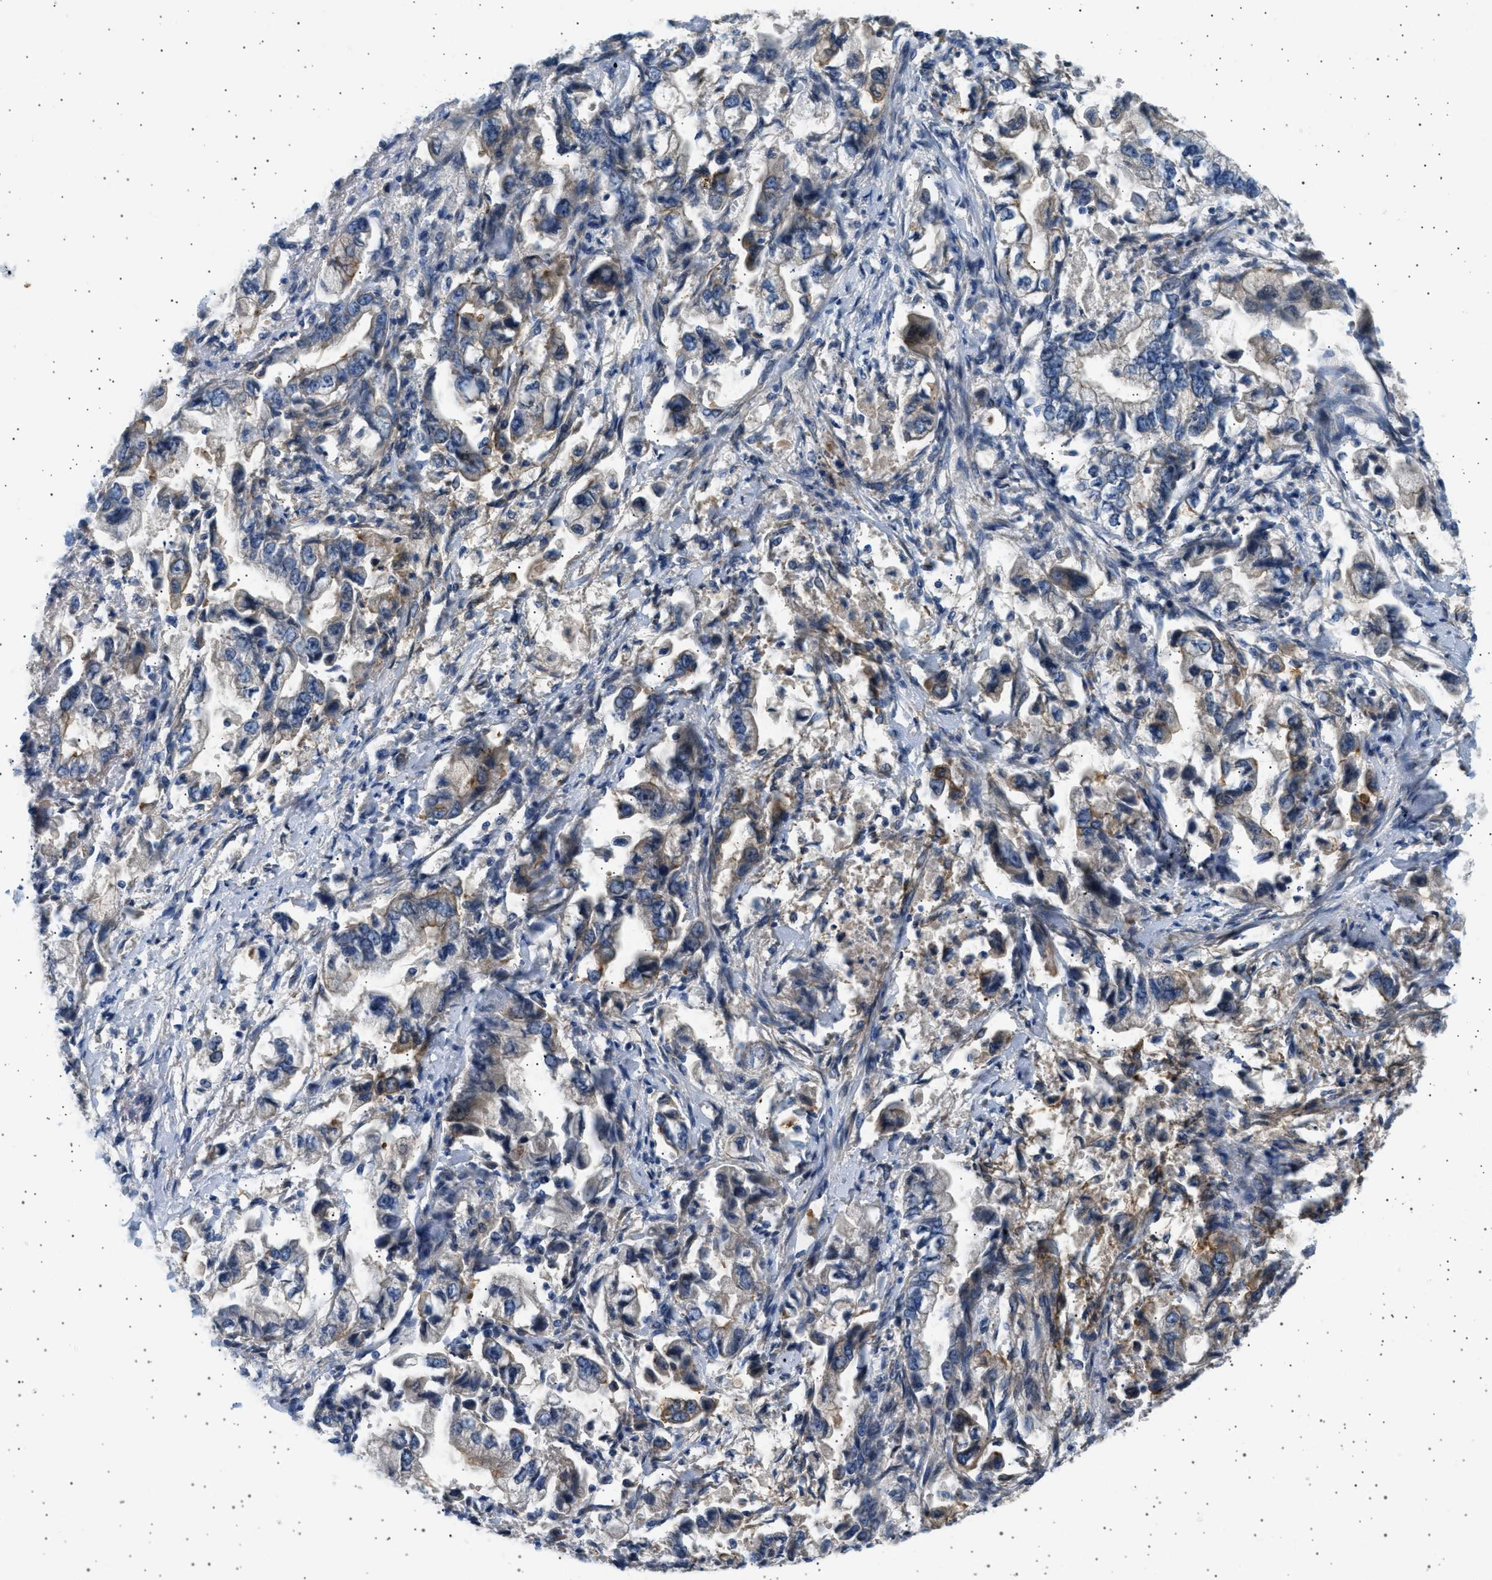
{"staining": {"intensity": "weak", "quantity": "25%-75%", "location": "cytoplasmic/membranous"}, "tissue": "stomach cancer", "cell_type": "Tumor cells", "image_type": "cancer", "snomed": [{"axis": "morphology", "description": "Normal tissue, NOS"}, {"axis": "morphology", "description": "Adenocarcinoma, NOS"}, {"axis": "topography", "description": "Stomach"}], "caption": "Immunohistochemical staining of human stomach cancer reveals low levels of weak cytoplasmic/membranous positivity in approximately 25%-75% of tumor cells.", "gene": "PLPP6", "patient": {"sex": "male", "age": 62}}